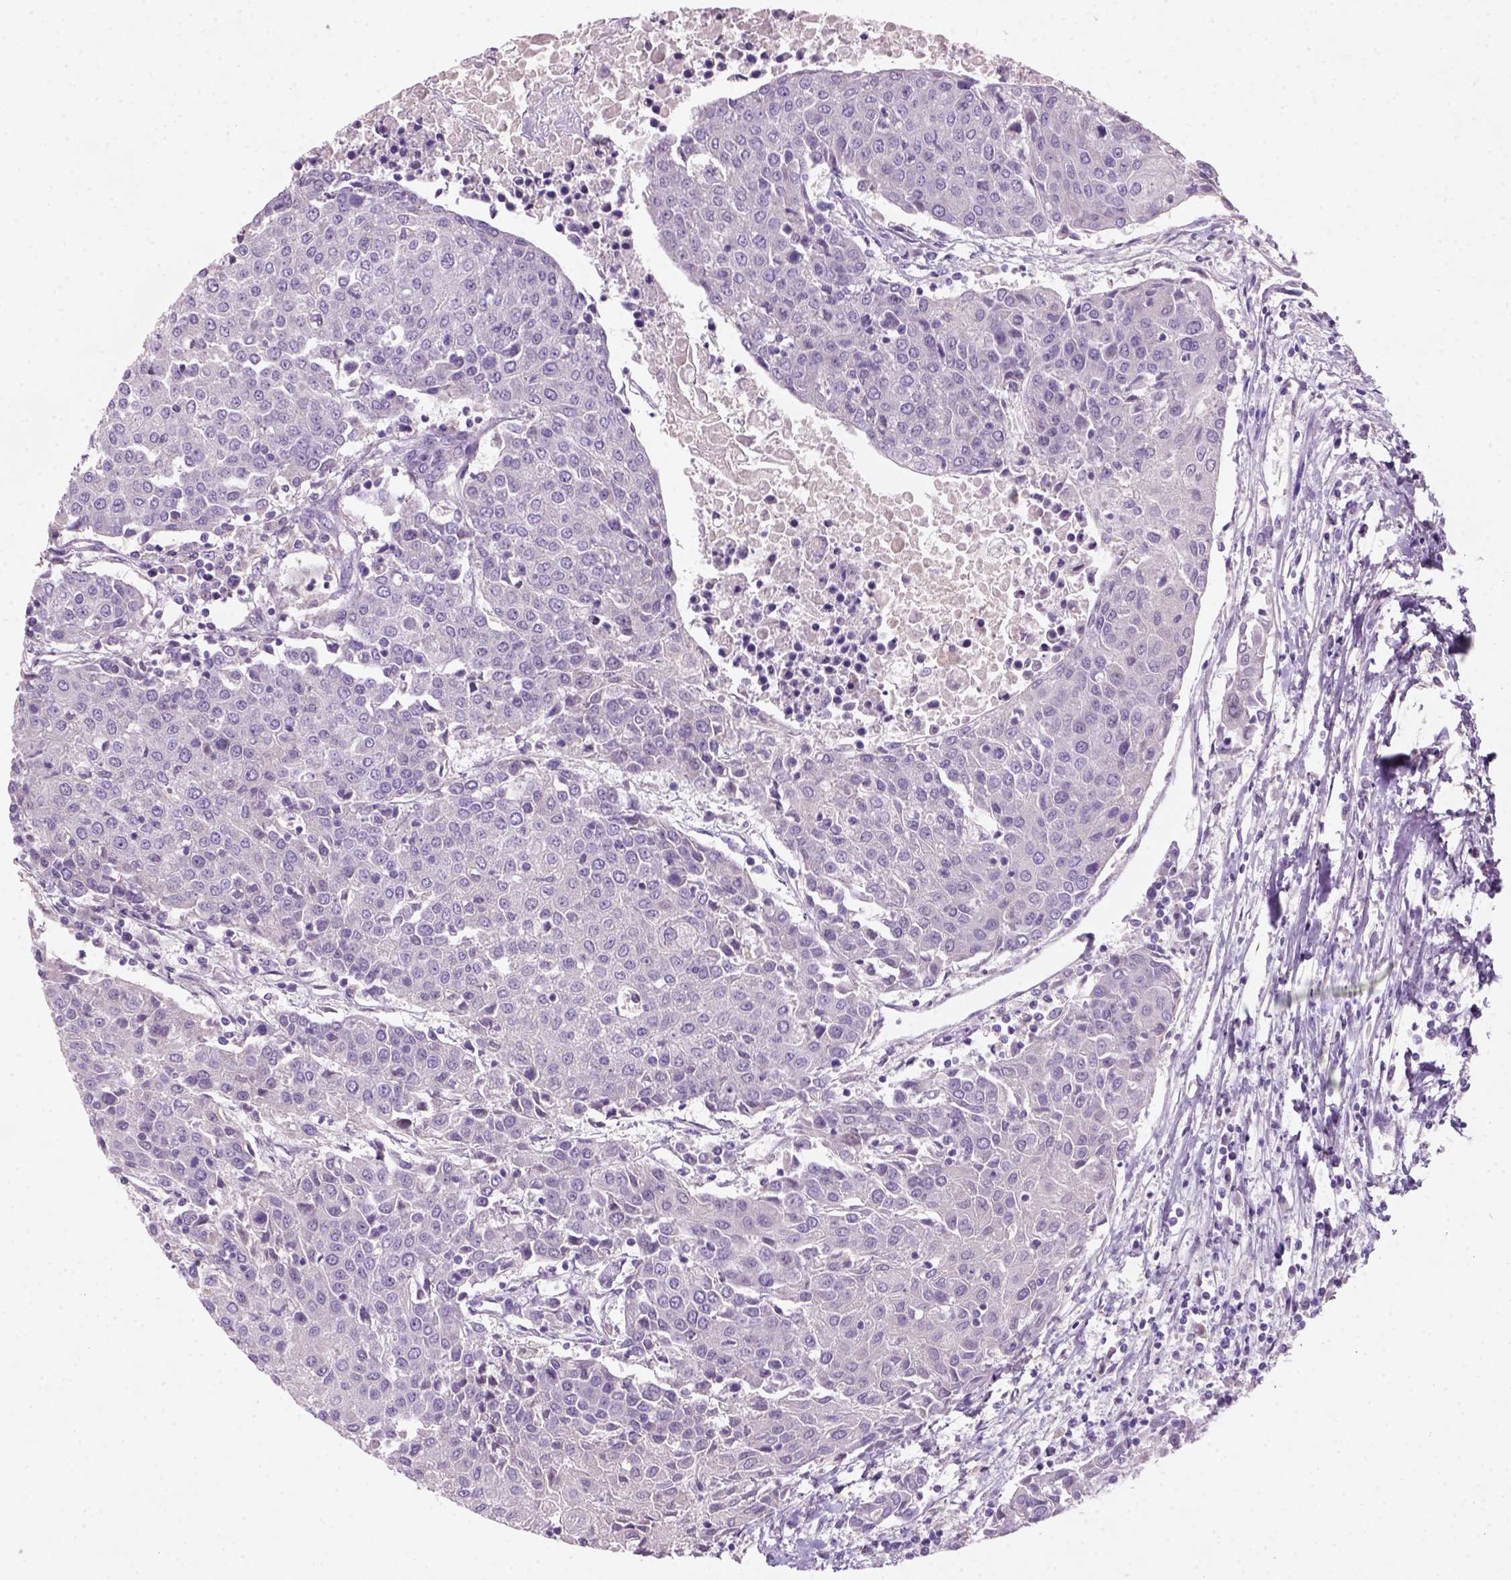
{"staining": {"intensity": "negative", "quantity": "none", "location": "none"}, "tissue": "urothelial cancer", "cell_type": "Tumor cells", "image_type": "cancer", "snomed": [{"axis": "morphology", "description": "Urothelial carcinoma, High grade"}, {"axis": "topography", "description": "Urinary bladder"}], "caption": "Immunohistochemistry (IHC) of human urothelial cancer displays no positivity in tumor cells.", "gene": "ZMAT4", "patient": {"sex": "female", "age": 85}}